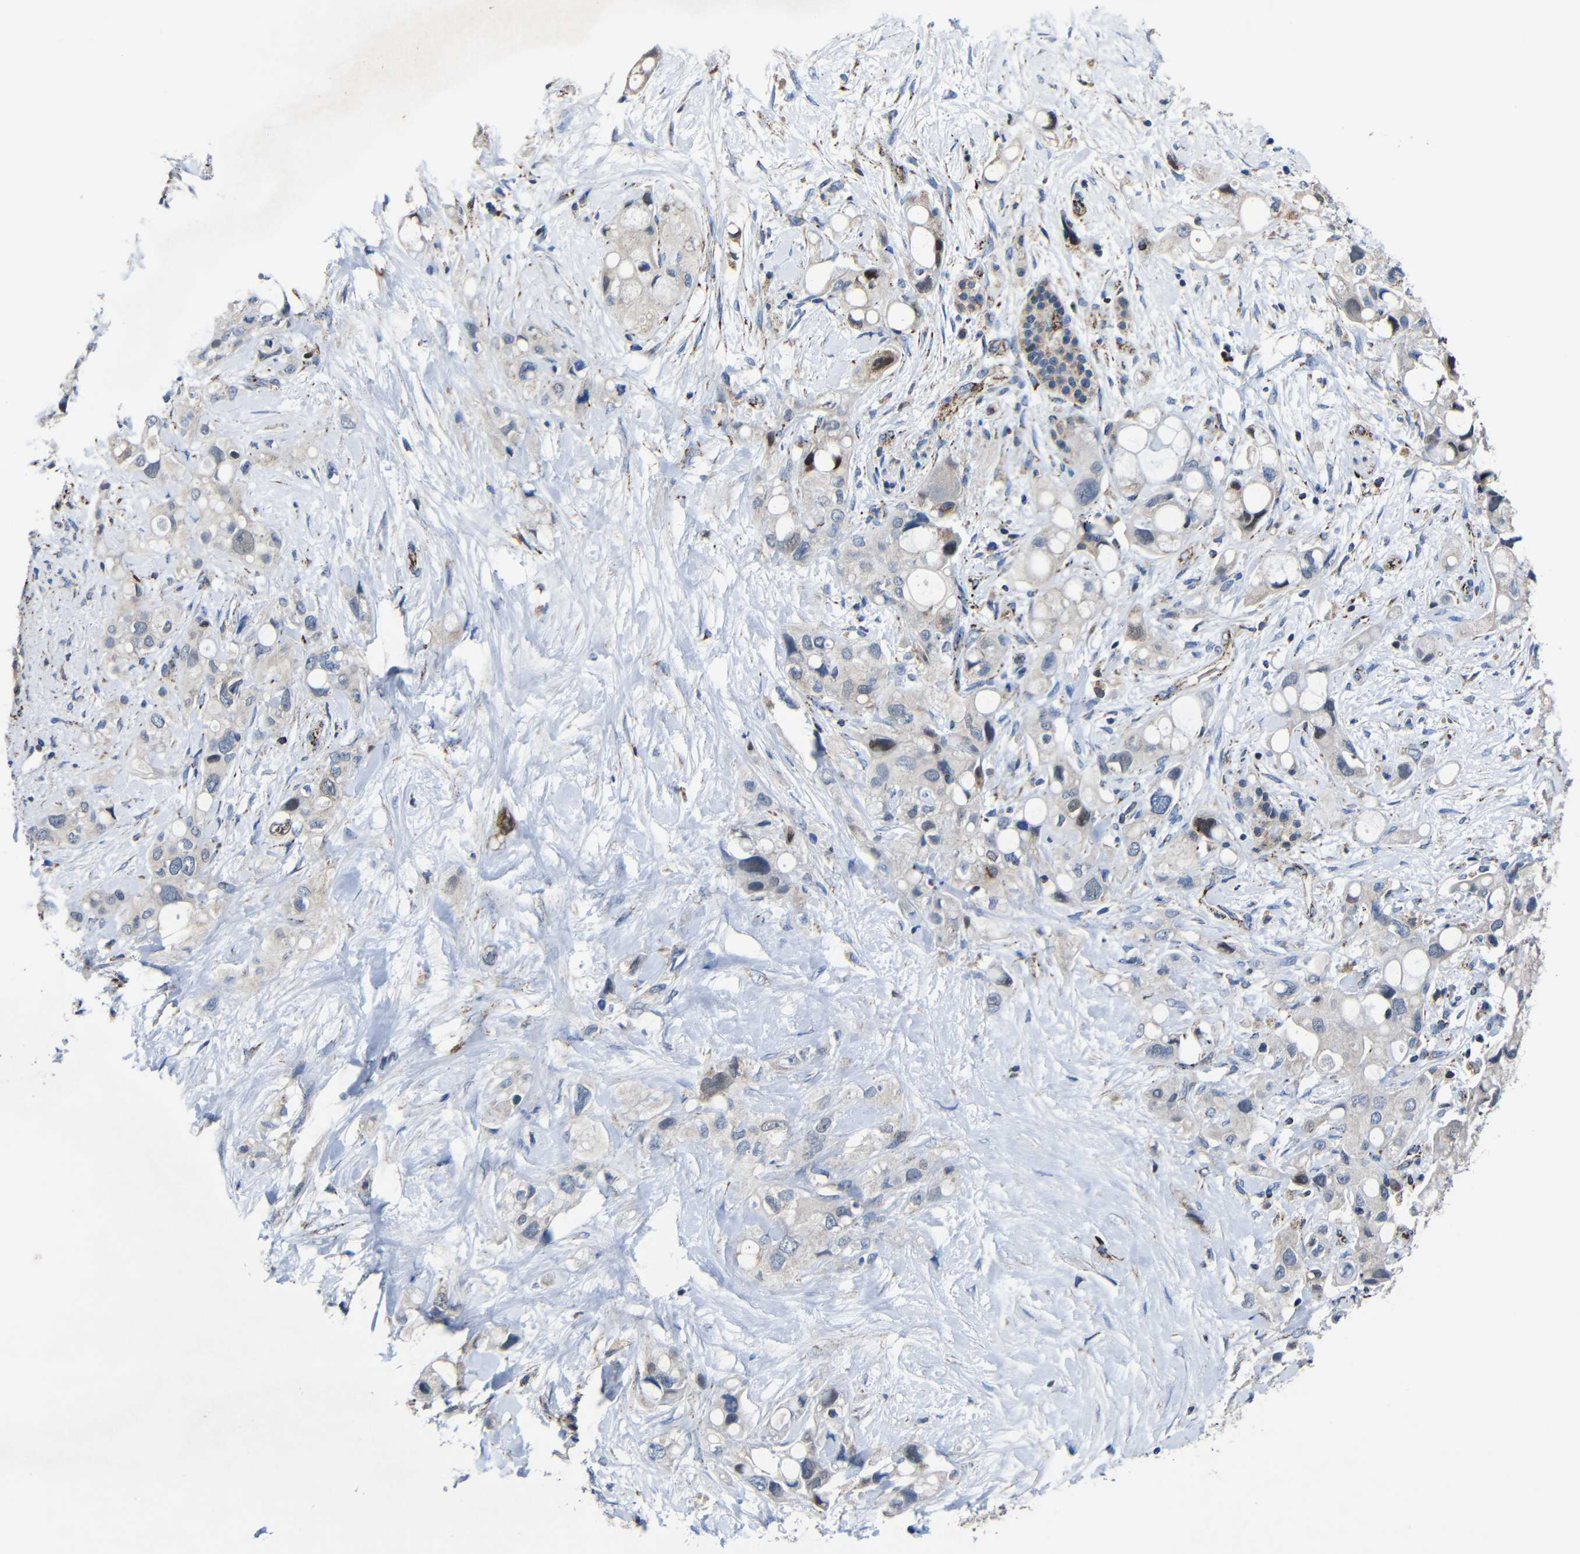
{"staining": {"intensity": "negative", "quantity": "none", "location": "none"}, "tissue": "pancreatic cancer", "cell_type": "Tumor cells", "image_type": "cancer", "snomed": [{"axis": "morphology", "description": "Adenocarcinoma, NOS"}, {"axis": "topography", "description": "Pancreas"}], "caption": "High power microscopy histopathology image of an immunohistochemistry (IHC) histopathology image of pancreatic cancer, revealing no significant expression in tumor cells.", "gene": "CA5B", "patient": {"sex": "female", "age": 56}}